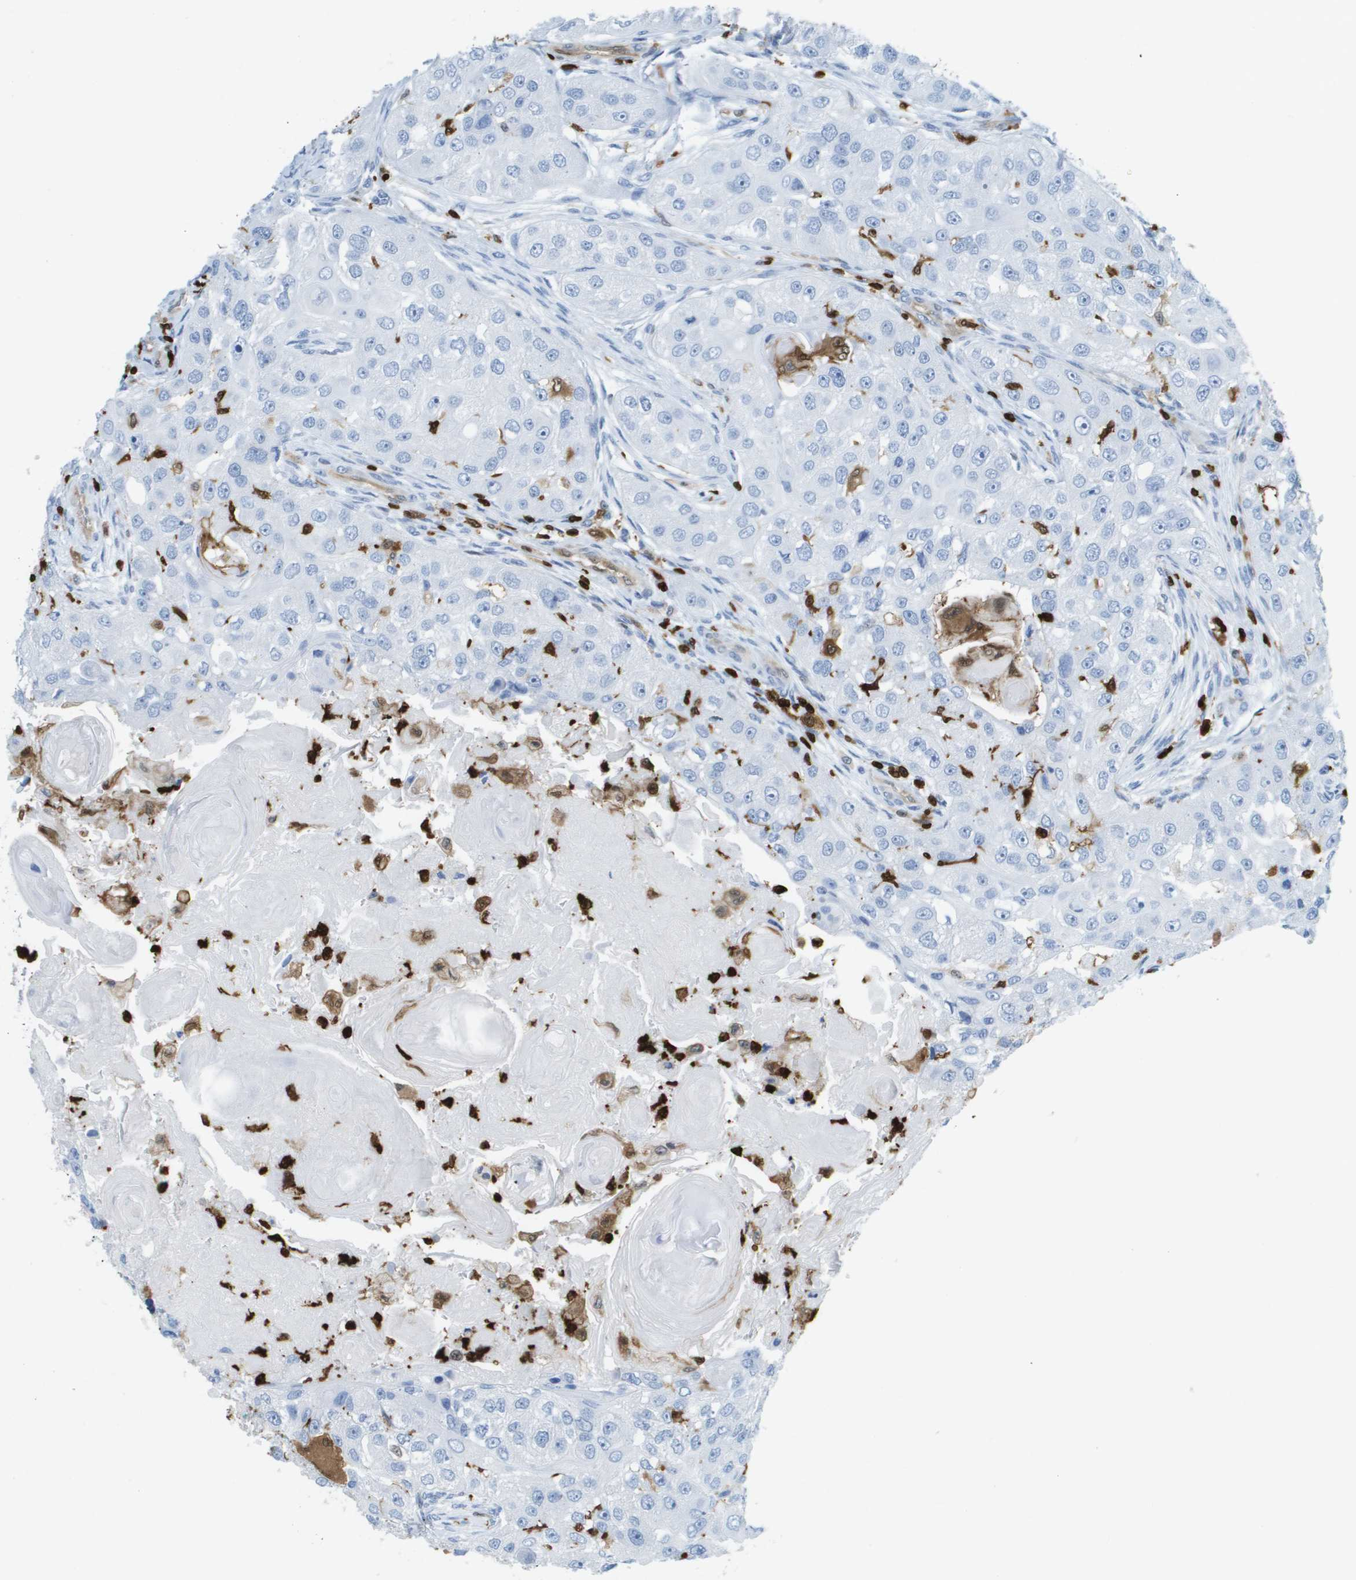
{"staining": {"intensity": "negative", "quantity": "none", "location": "none"}, "tissue": "head and neck cancer", "cell_type": "Tumor cells", "image_type": "cancer", "snomed": [{"axis": "morphology", "description": "Normal tissue, NOS"}, {"axis": "morphology", "description": "Squamous cell carcinoma, NOS"}, {"axis": "topography", "description": "Skeletal muscle"}, {"axis": "topography", "description": "Head-Neck"}], "caption": "IHC histopathology image of neoplastic tissue: head and neck cancer stained with DAB (3,3'-diaminobenzidine) demonstrates no significant protein positivity in tumor cells.", "gene": "DOCK5", "patient": {"sex": "male", "age": 51}}